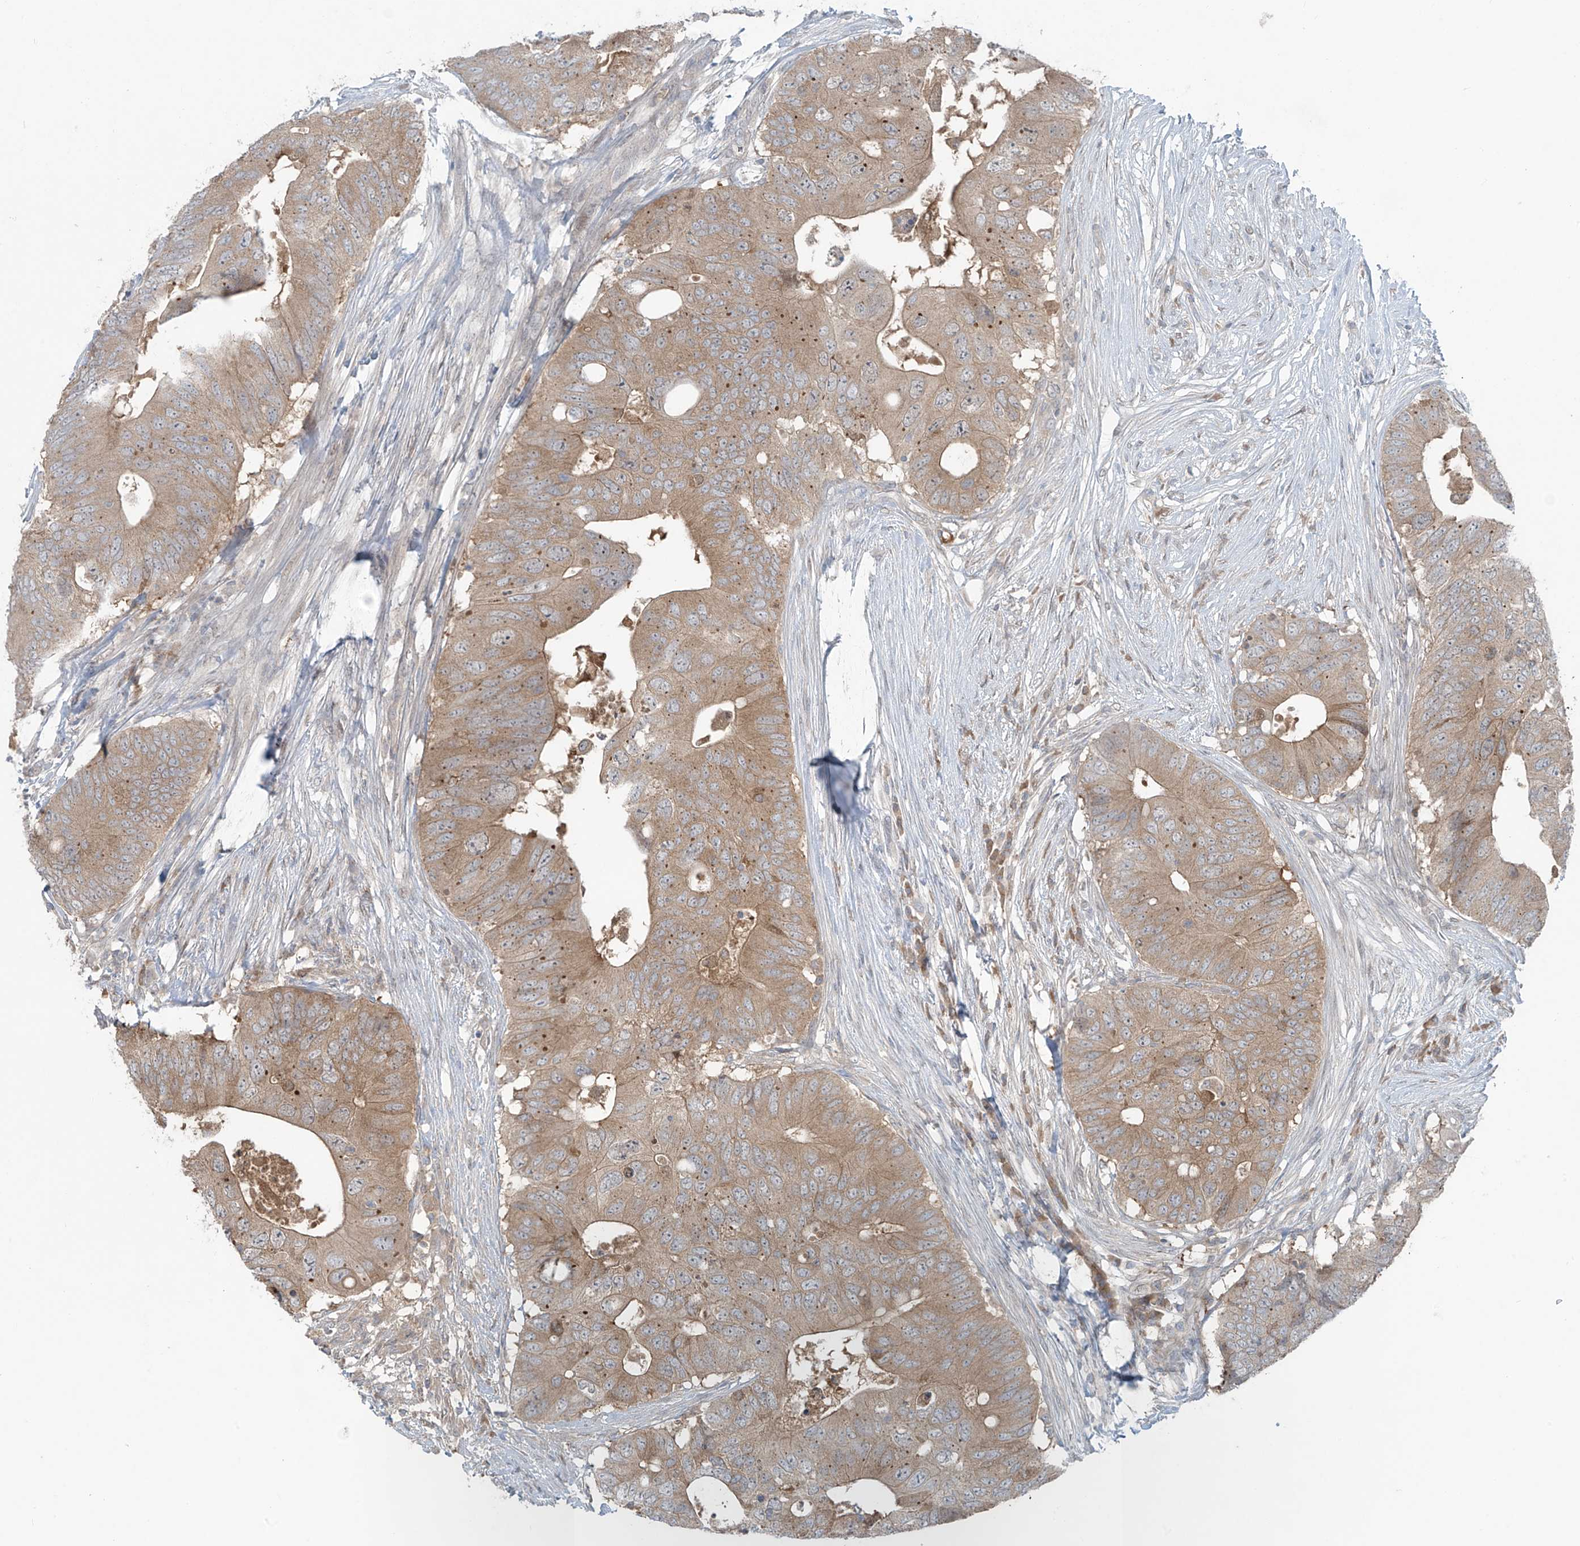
{"staining": {"intensity": "moderate", "quantity": ">75%", "location": "cytoplasmic/membranous"}, "tissue": "colorectal cancer", "cell_type": "Tumor cells", "image_type": "cancer", "snomed": [{"axis": "morphology", "description": "Adenocarcinoma, NOS"}, {"axis": "topography", "description": "Colon"}], "caption": "This is a photomicrograph of immunohistochemistry staining of colorectal adenocarcinoma, which shows moderate positivity in the cytoplasmic/membranous of tumor cells.", "gene": "PPAT", "patient": {"sex": "male", "age": 71}}